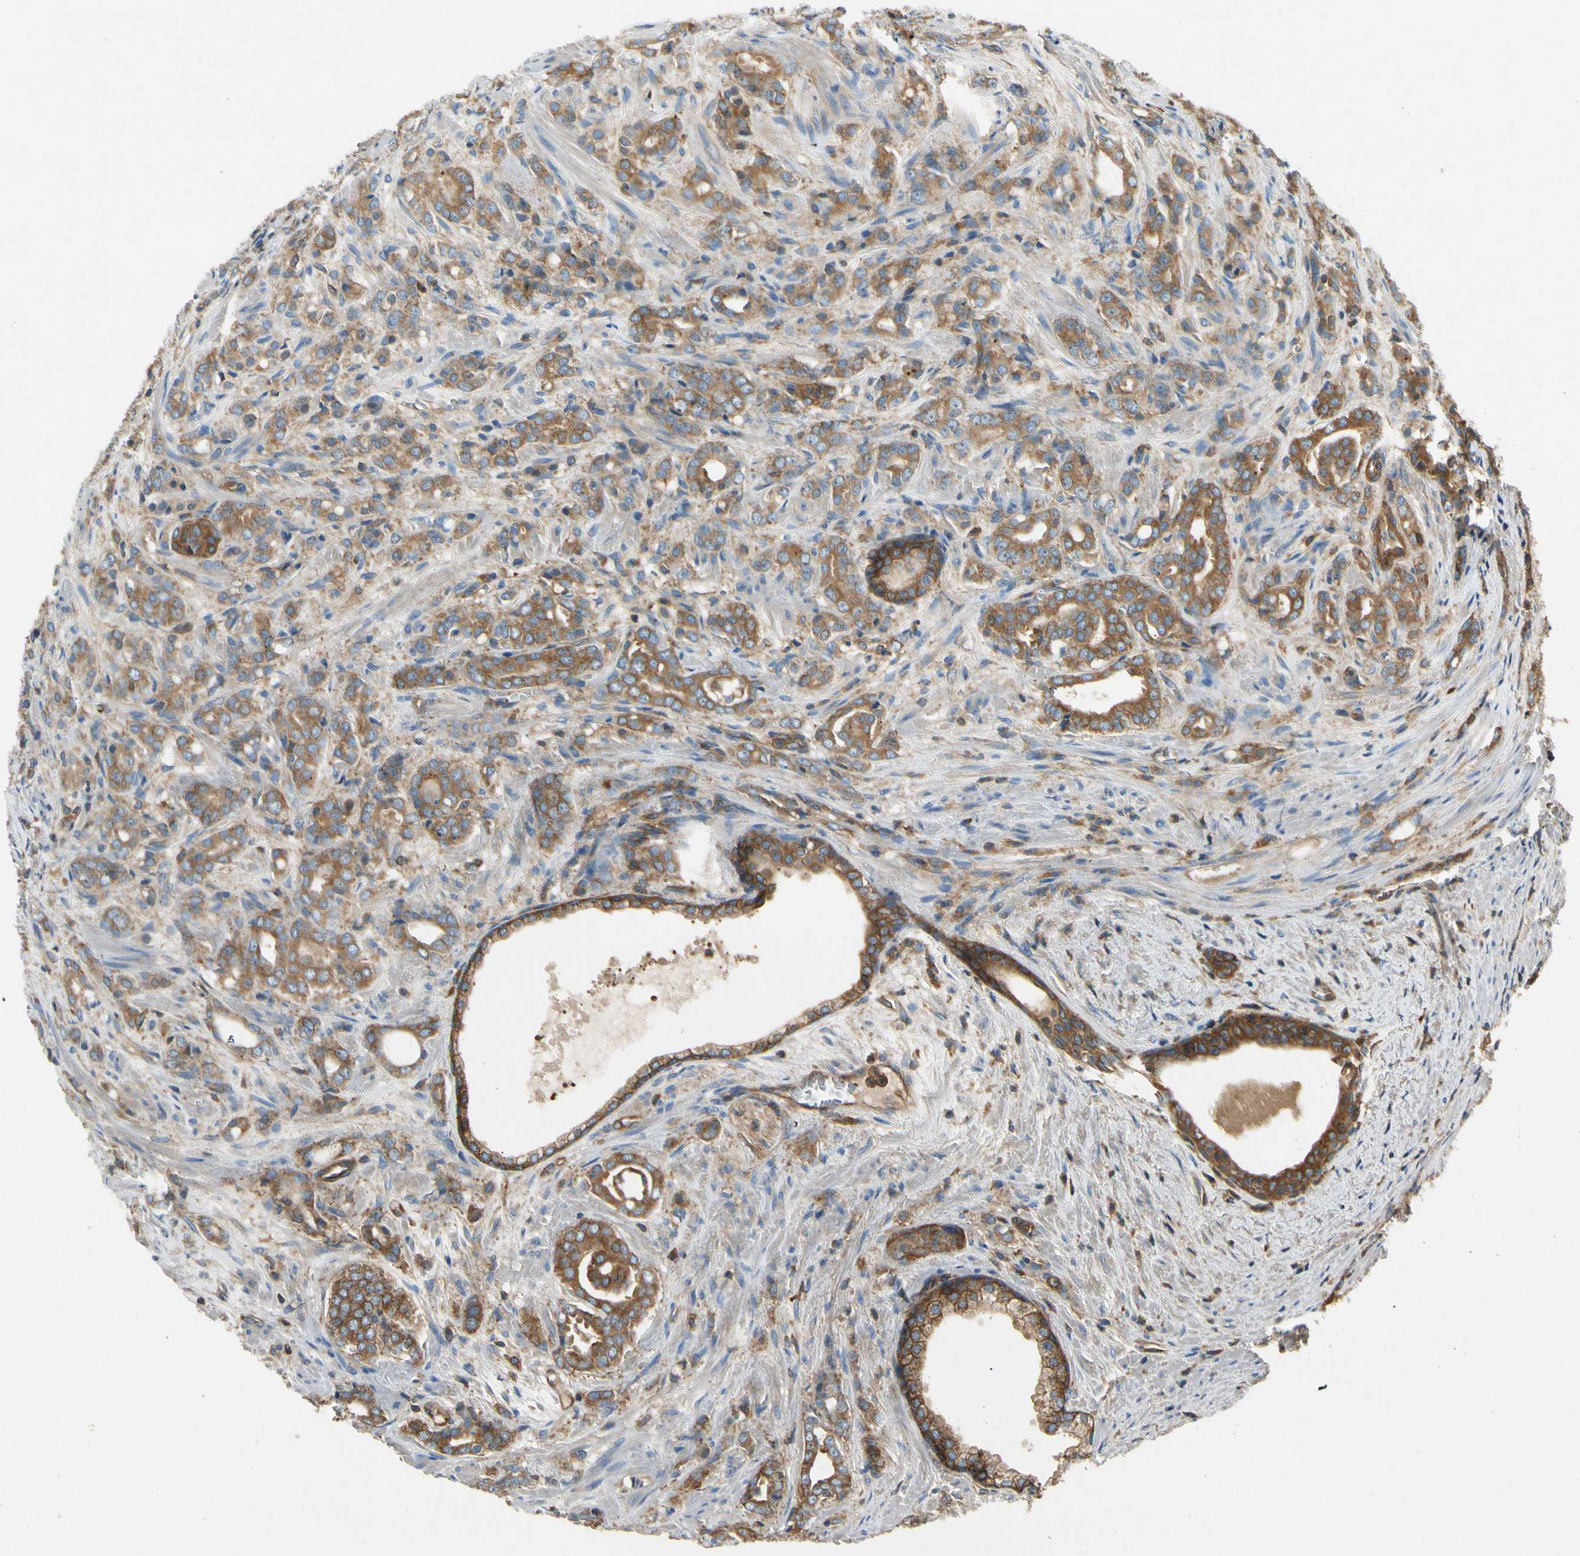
{"staining": {"intensity": "moderate", "quantity": ">75%", "location": "cytoplasmic/membranous"}, "tissue": "prostate cancer", "cell_type": "Tumor cells", "image_type": "cancer", "snomed": [{"axis": "morphology", "description": "Adenocarcinoma, High grade"}, {"axis": "topography", "description": "Prostate"}], "caption": "IHC of human prostate high-grade adenocarcinoma displays medium levels of moderate cytoplasmic/membranous positivity in approximately >75% of tumor cells.", "gene": "TCP11L1", "patient": {"sex": "male", "age": 64}}